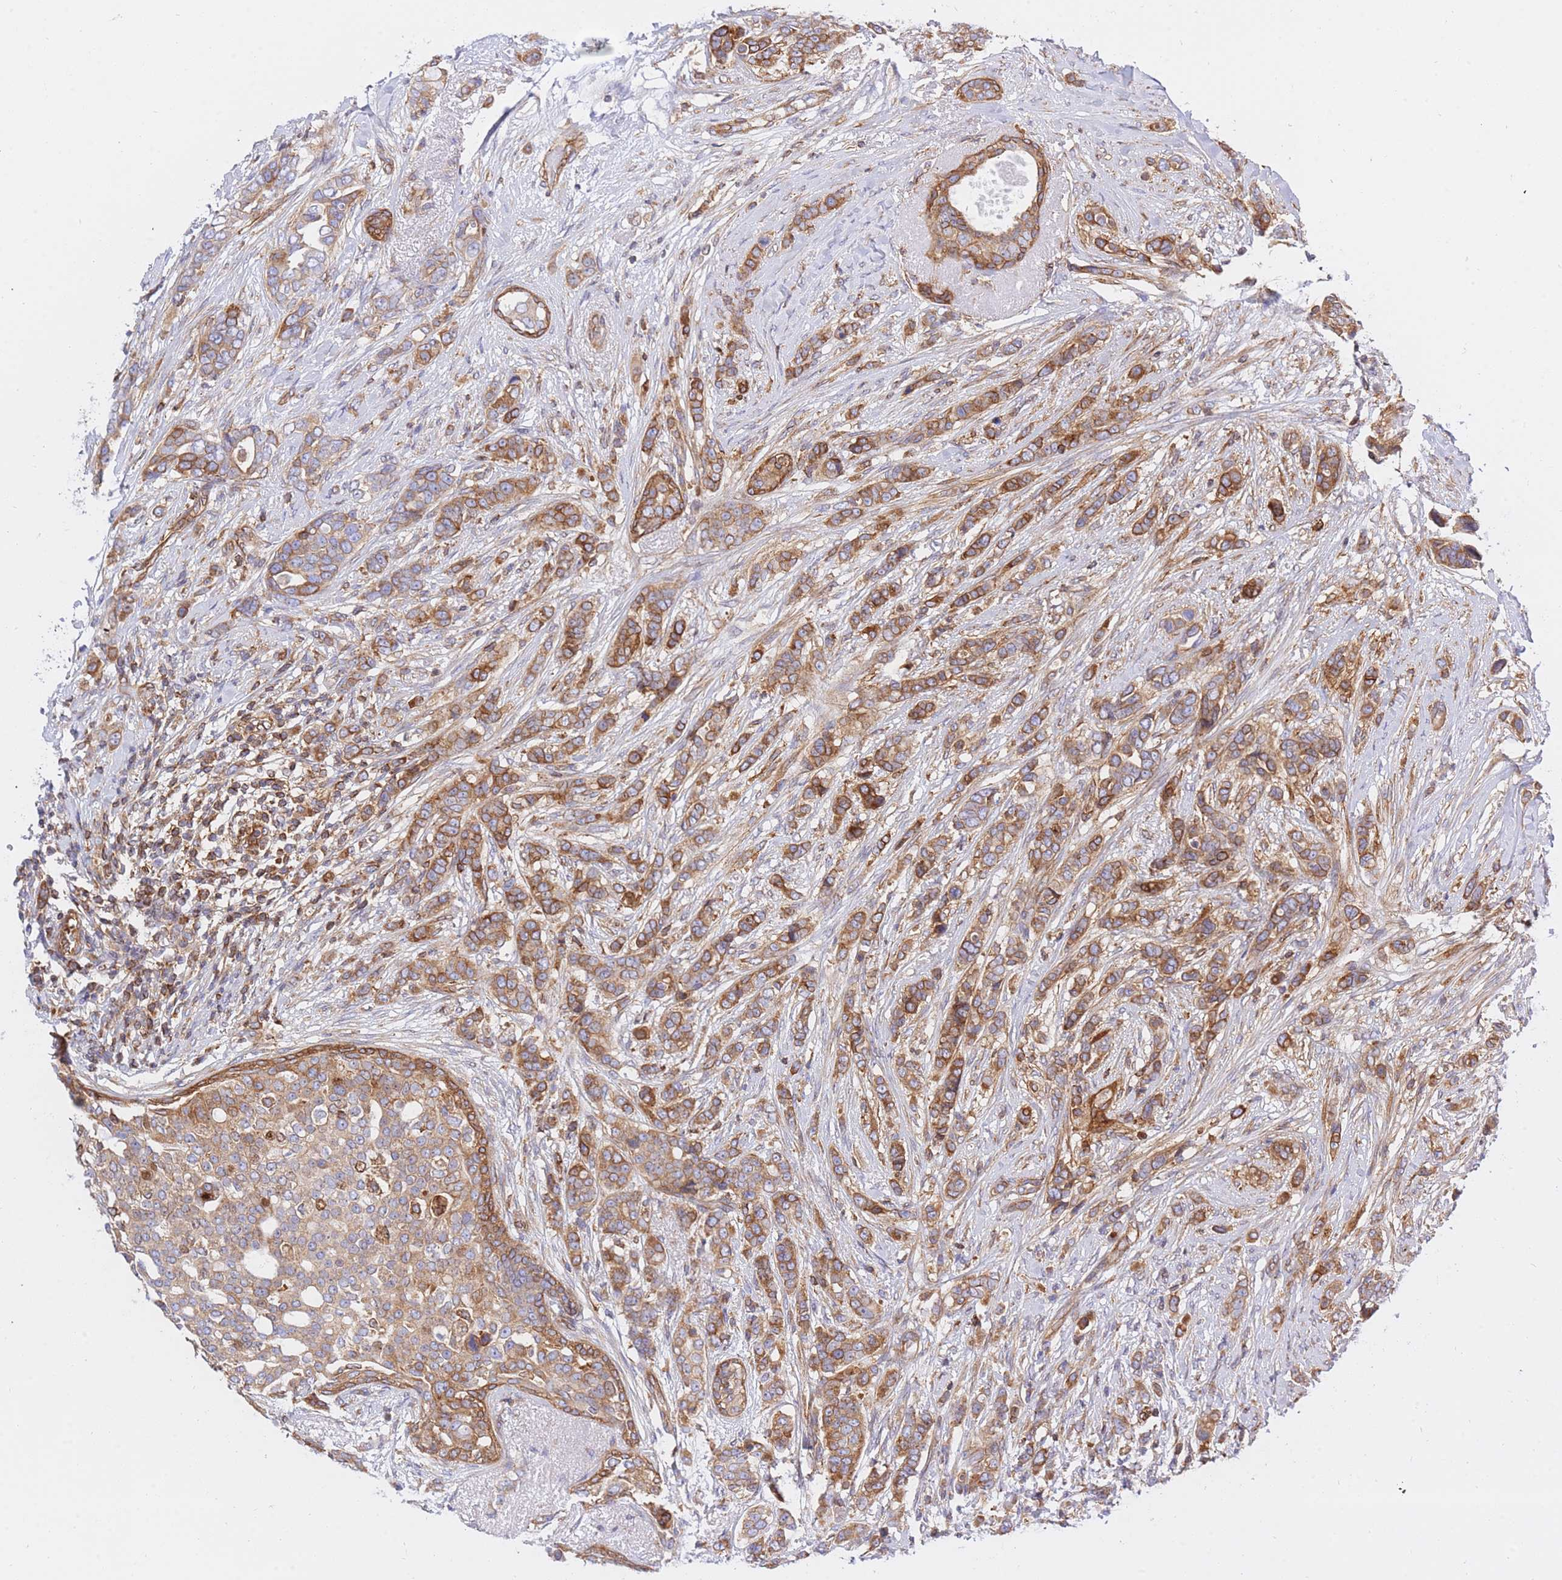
{"staining": {"intensity": "moderate", "quantity": ">75%", "location": "cytoplasmic/membranous"}, "tissue": "breast cancer", "cell_type": "Tumor cells", "image_type": "cancer", "snomed": [{"axis": "morphology", "description": "Lobular carcinoma"}, {"axis": "topography", "description": "Breast"}], "caption": "A medium amount of moderate cytoplasmic/membranous positivity is seen in approximately >75% of tumor cells in breast cancer (lobular carcinoma) tissue. Ihc stains the protein in brown and the nuclei are stained blue.", "gene": "REM1", "patient": {"sex": "female", "age": 51}}